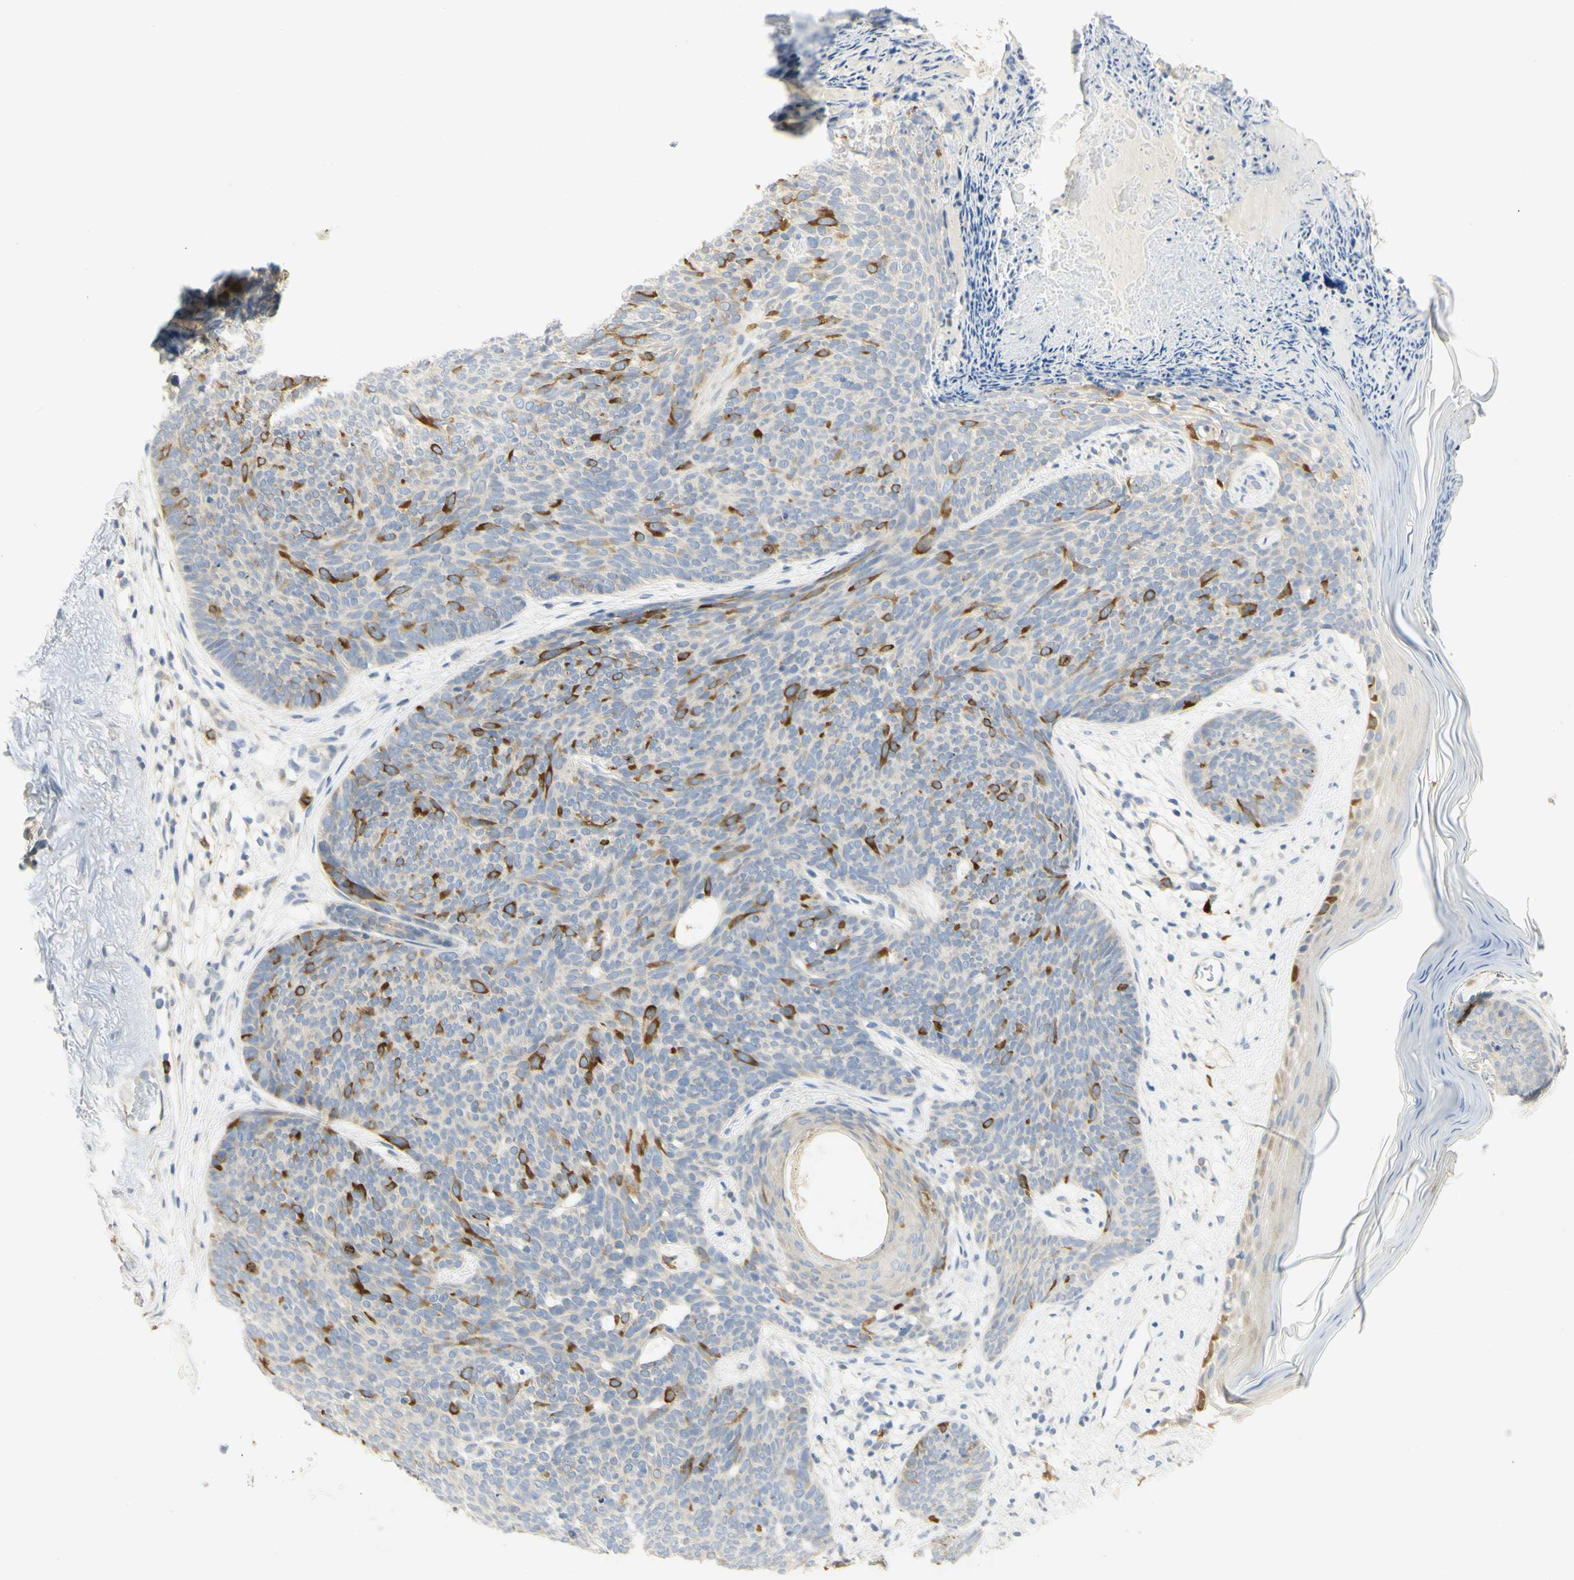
{"staining": {"intensity": "strong", "quantity": "25%-75%", "location": "cytoplasmic/membranous"}, "tissue": "skin cancer", "cell_type": "Tumor cells", "image_type": "cancer", "snomed": [{"axis": "morphology", "description": "Normal tissue, NOS"}, {"axis": "morphology", "description": "Basal cell carcinoma"}, {"axis": "topography", "description": "Skin"}], "caption": "Skin cancer was stained to show a protein in brown. There is high levels of strong cytoplasmic/membranous staining in approximately 25%-75% of tumor cells.", "gene": "KIF11", "patient": {"sex": "female", "age": 70}}